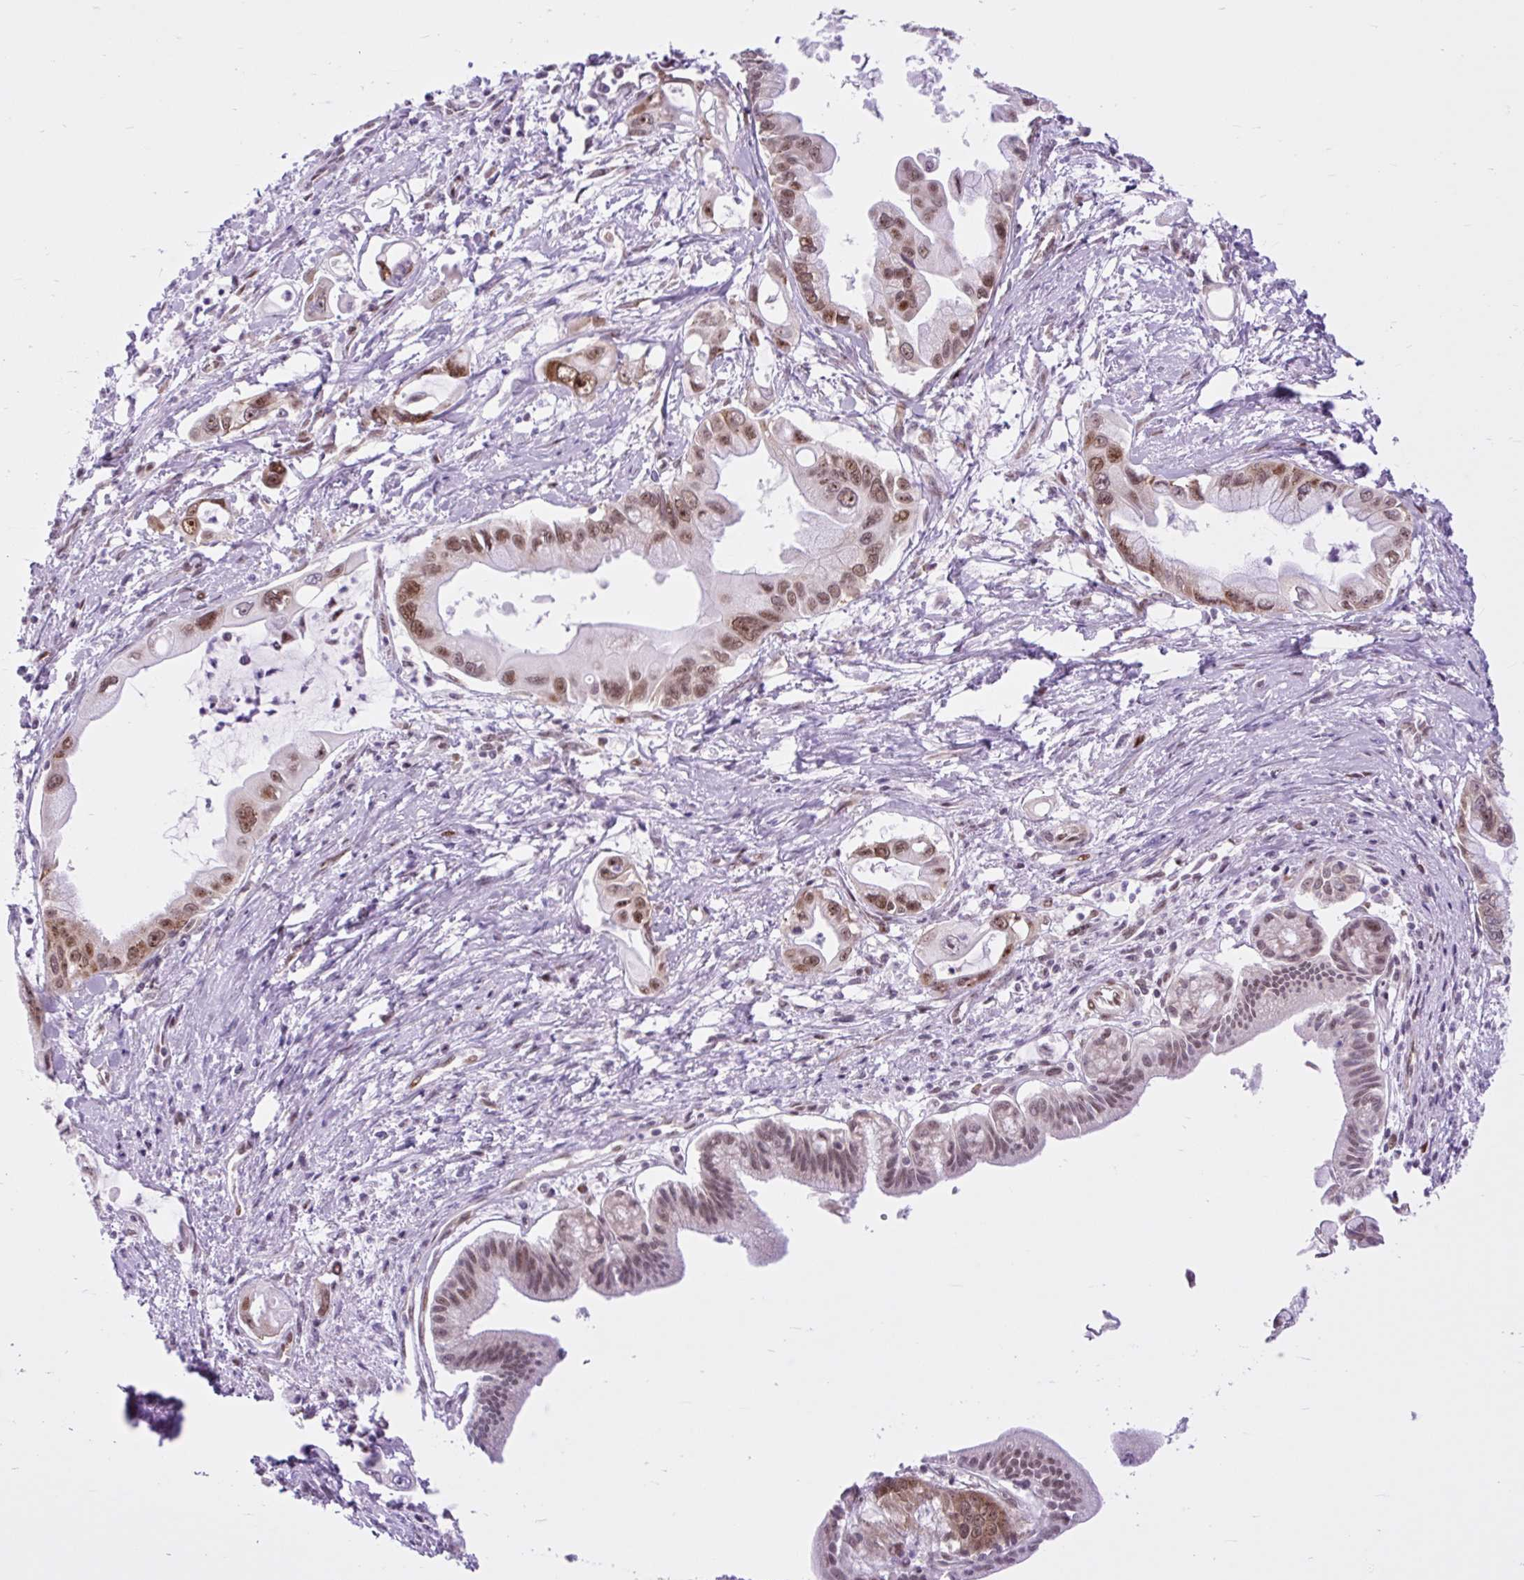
{"staining": {"intensity": "moderate", "quantity": ">75%", "location": "nuclear"}, "tissue": "pancreatic cancer", "cell_type": "Tumor cells", "image_type": "cancer", "snomed": [{"axis": "morphology", "description": "Adenocarcinoma, NOS"}, {"axis": "topography", "description": "Pancreas"}], "caption": "Protein expression analysis of human pancreatic adenocarcinoma reveals moderate nuclear expression in approximately >75% of tumor cells.", "gene": "CLK2", "patient": {"sex": "male", "age": 61}}